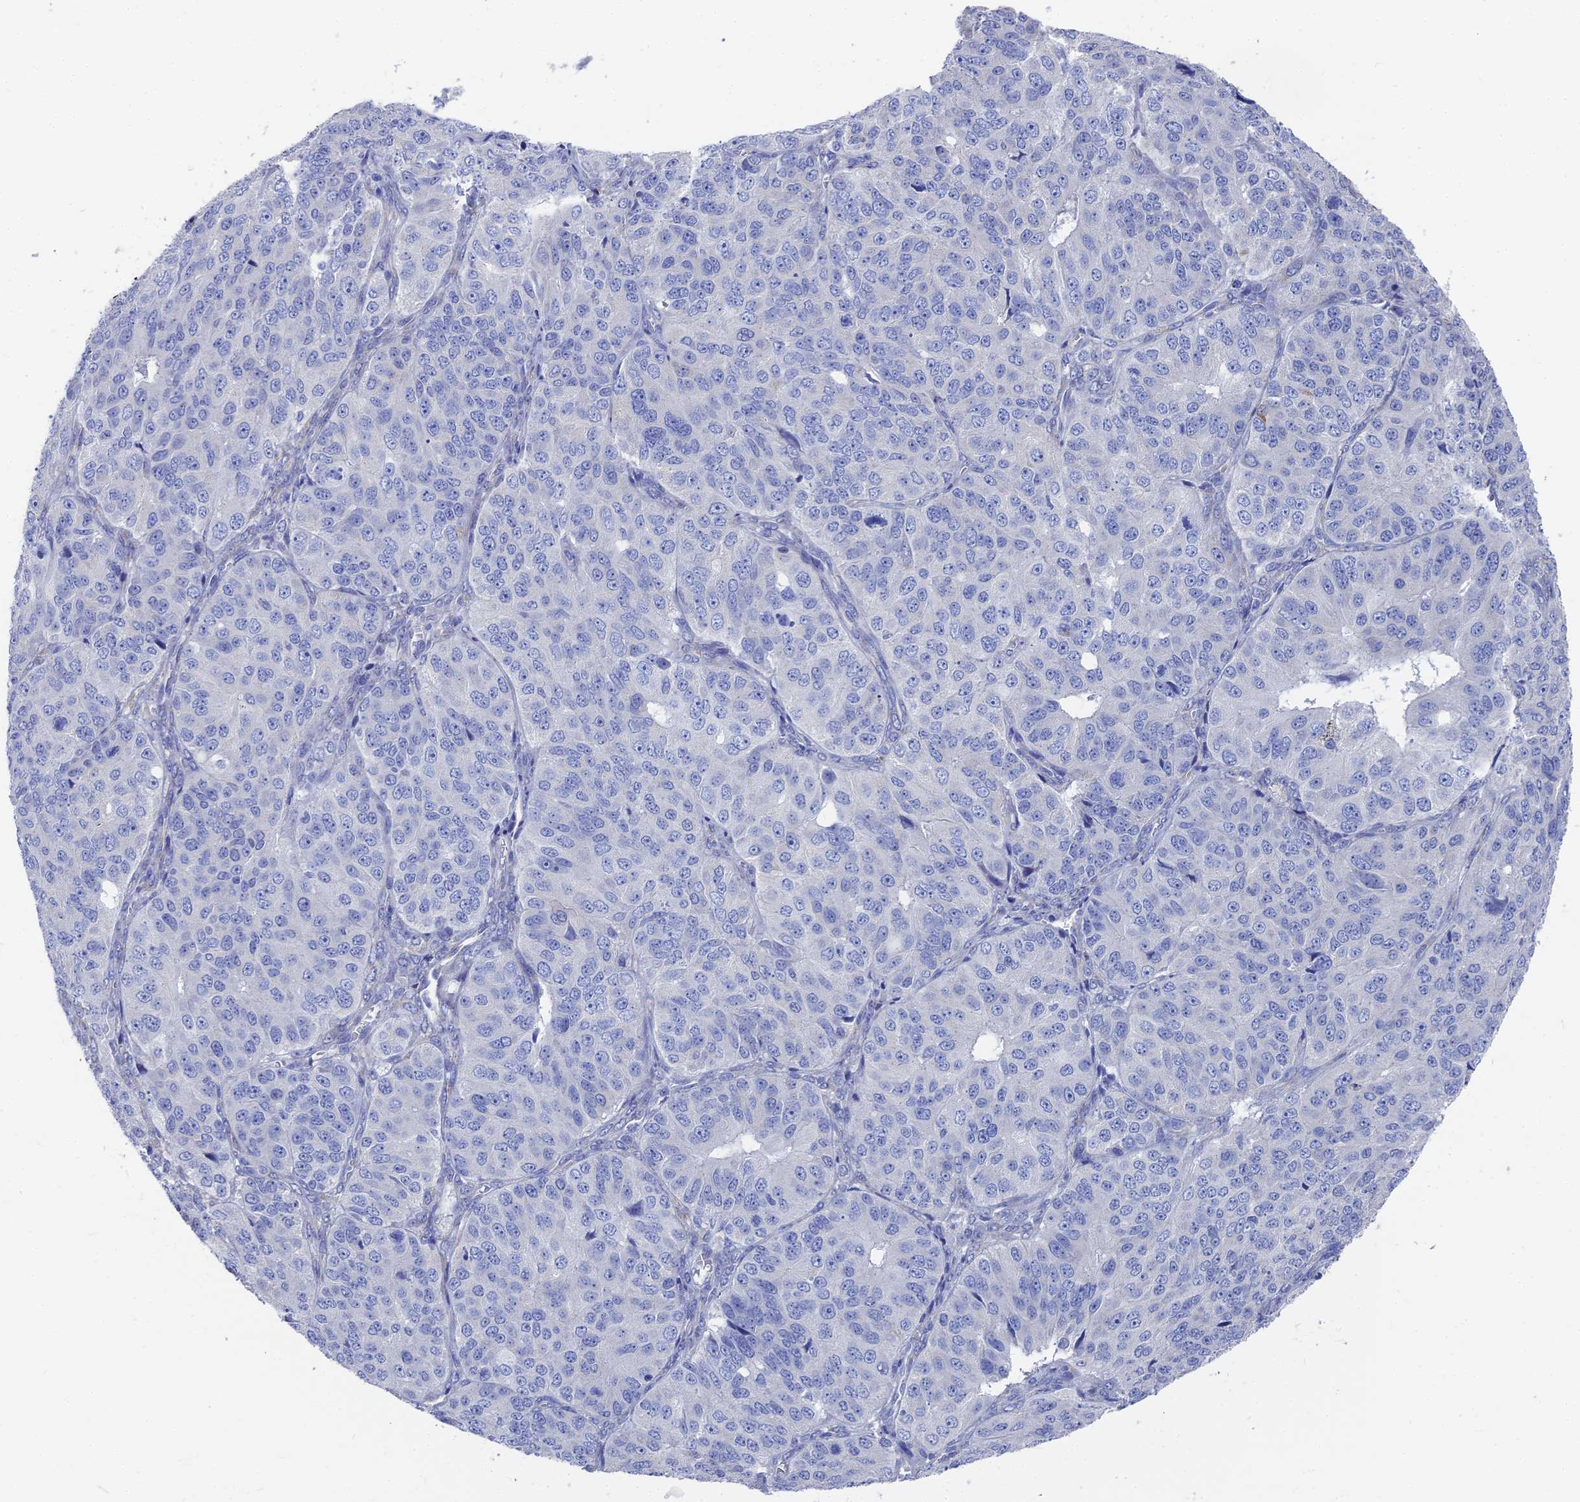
{"staining": {"intensity": "negative", "quantity": "none", "location": "none"}, "tissue": "ovarian cancer", "cell_type": "Tumor cells", "image_type": "cancer", "snomed": [{"axis": "morphology", "description": "Carcinoma, endometroid"}, {"axis": "topography", "description": "Ovary"}], "caption": "This is a photomicrograph of immunohistochemistry (IHC) staining of ovarian cancer, which shows no staining in tumor cells.", "gene": "TNNT3", "patient": {"sex": "female", "age": 51}}